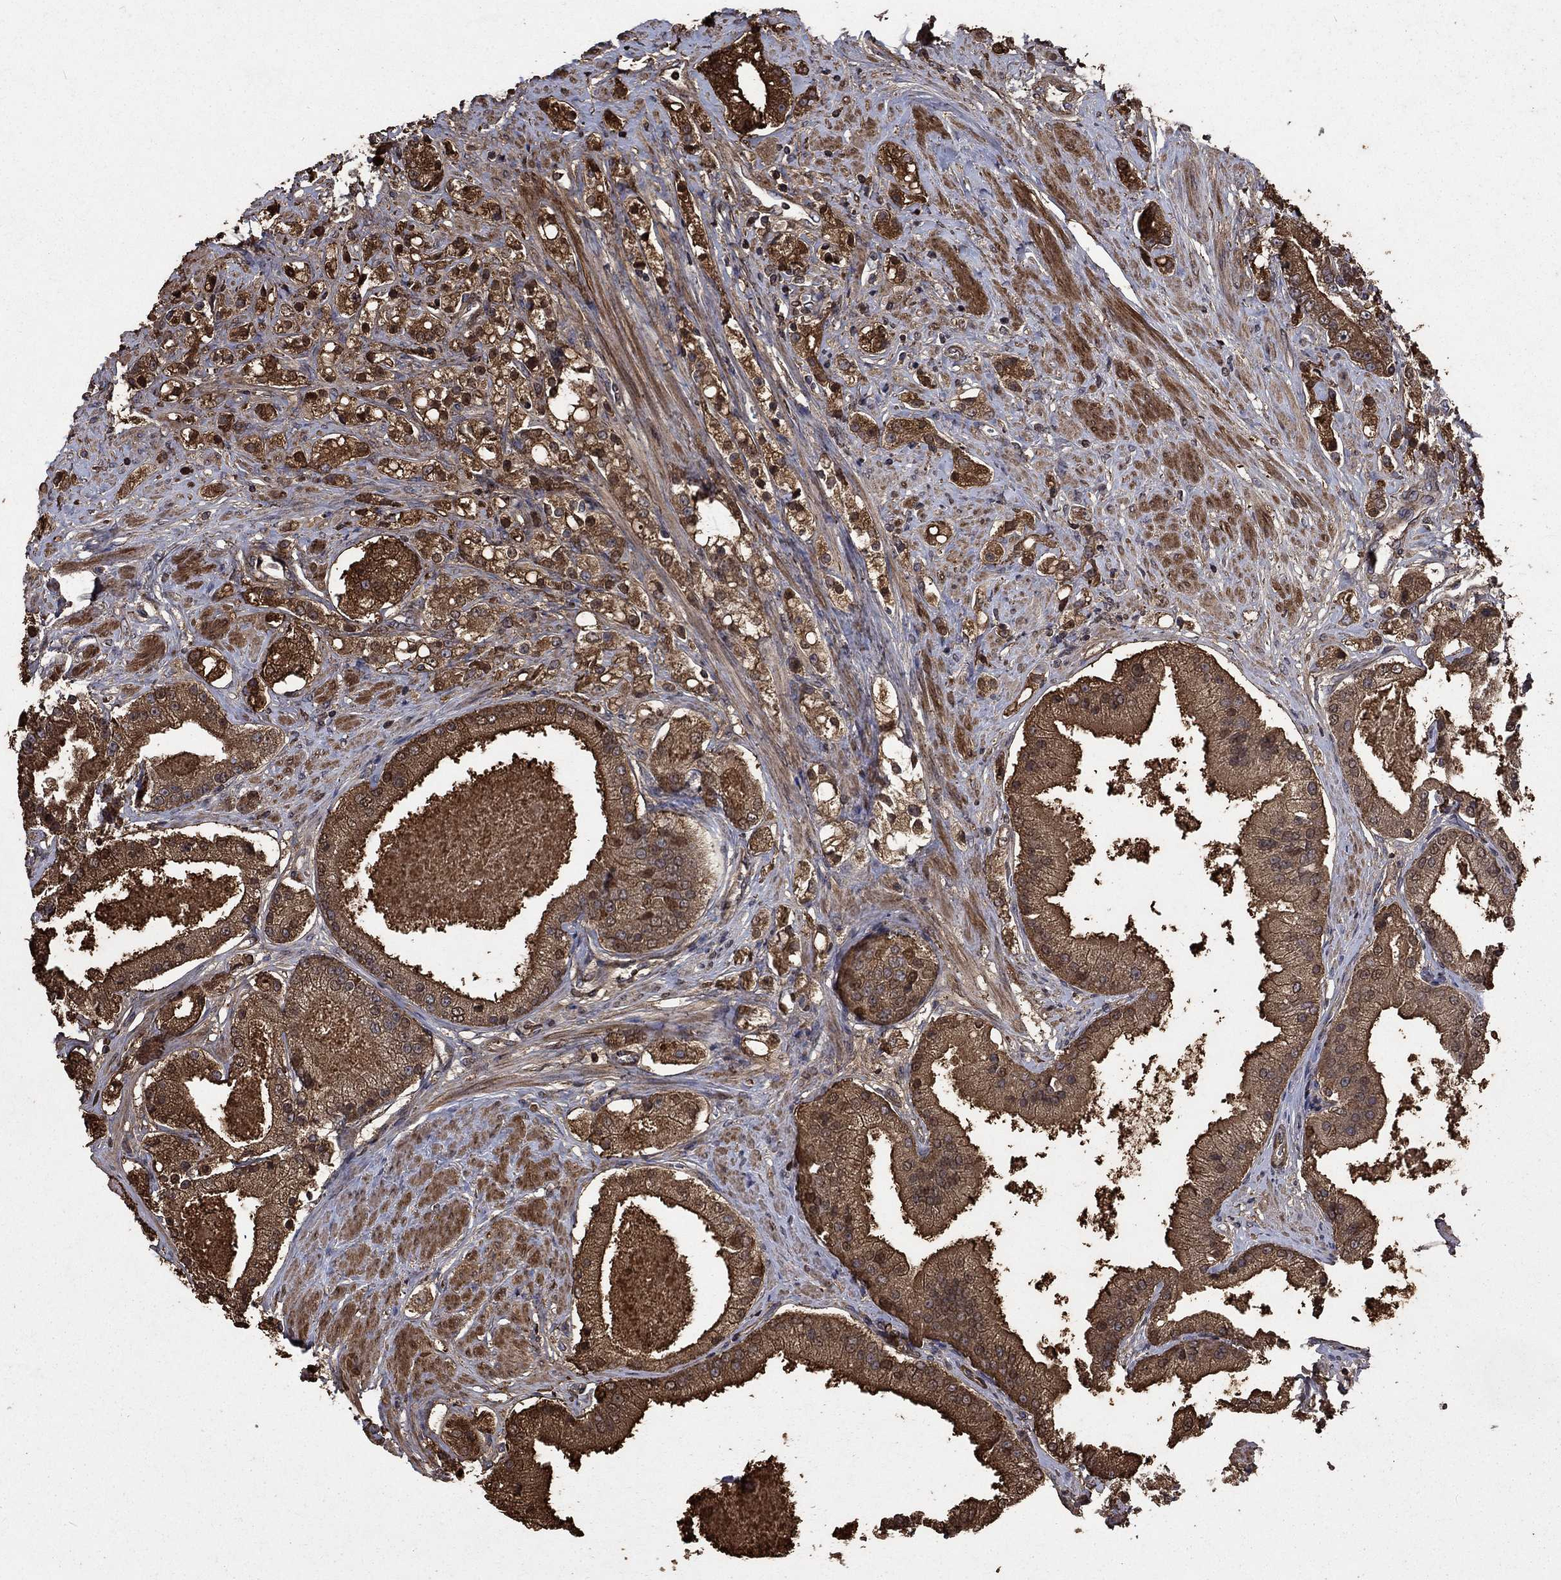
{"staining": {"intensity": "strong", "quantity": ">75%", "location": "cytoplasmic/membranous"}, "tissue": "prostate cancer", "cell_type": "Tumor cells", "image_type": "cancer", "snomed": [{"axis": "morphology", "description": "Adenocarcinoma, NOS"}, {"axis": "topography", "description": "Prostate and seminal vesicle, NOS"}, {"axis": "topography", "description": "Prostate"}], "caption": "Tumor cells show high levels of strong cytoplasmic/membranous staining in about >75% of cells in prostate cancer.", "gene": "PDE3A", "patient": {"sex": "male", "age": 67}}